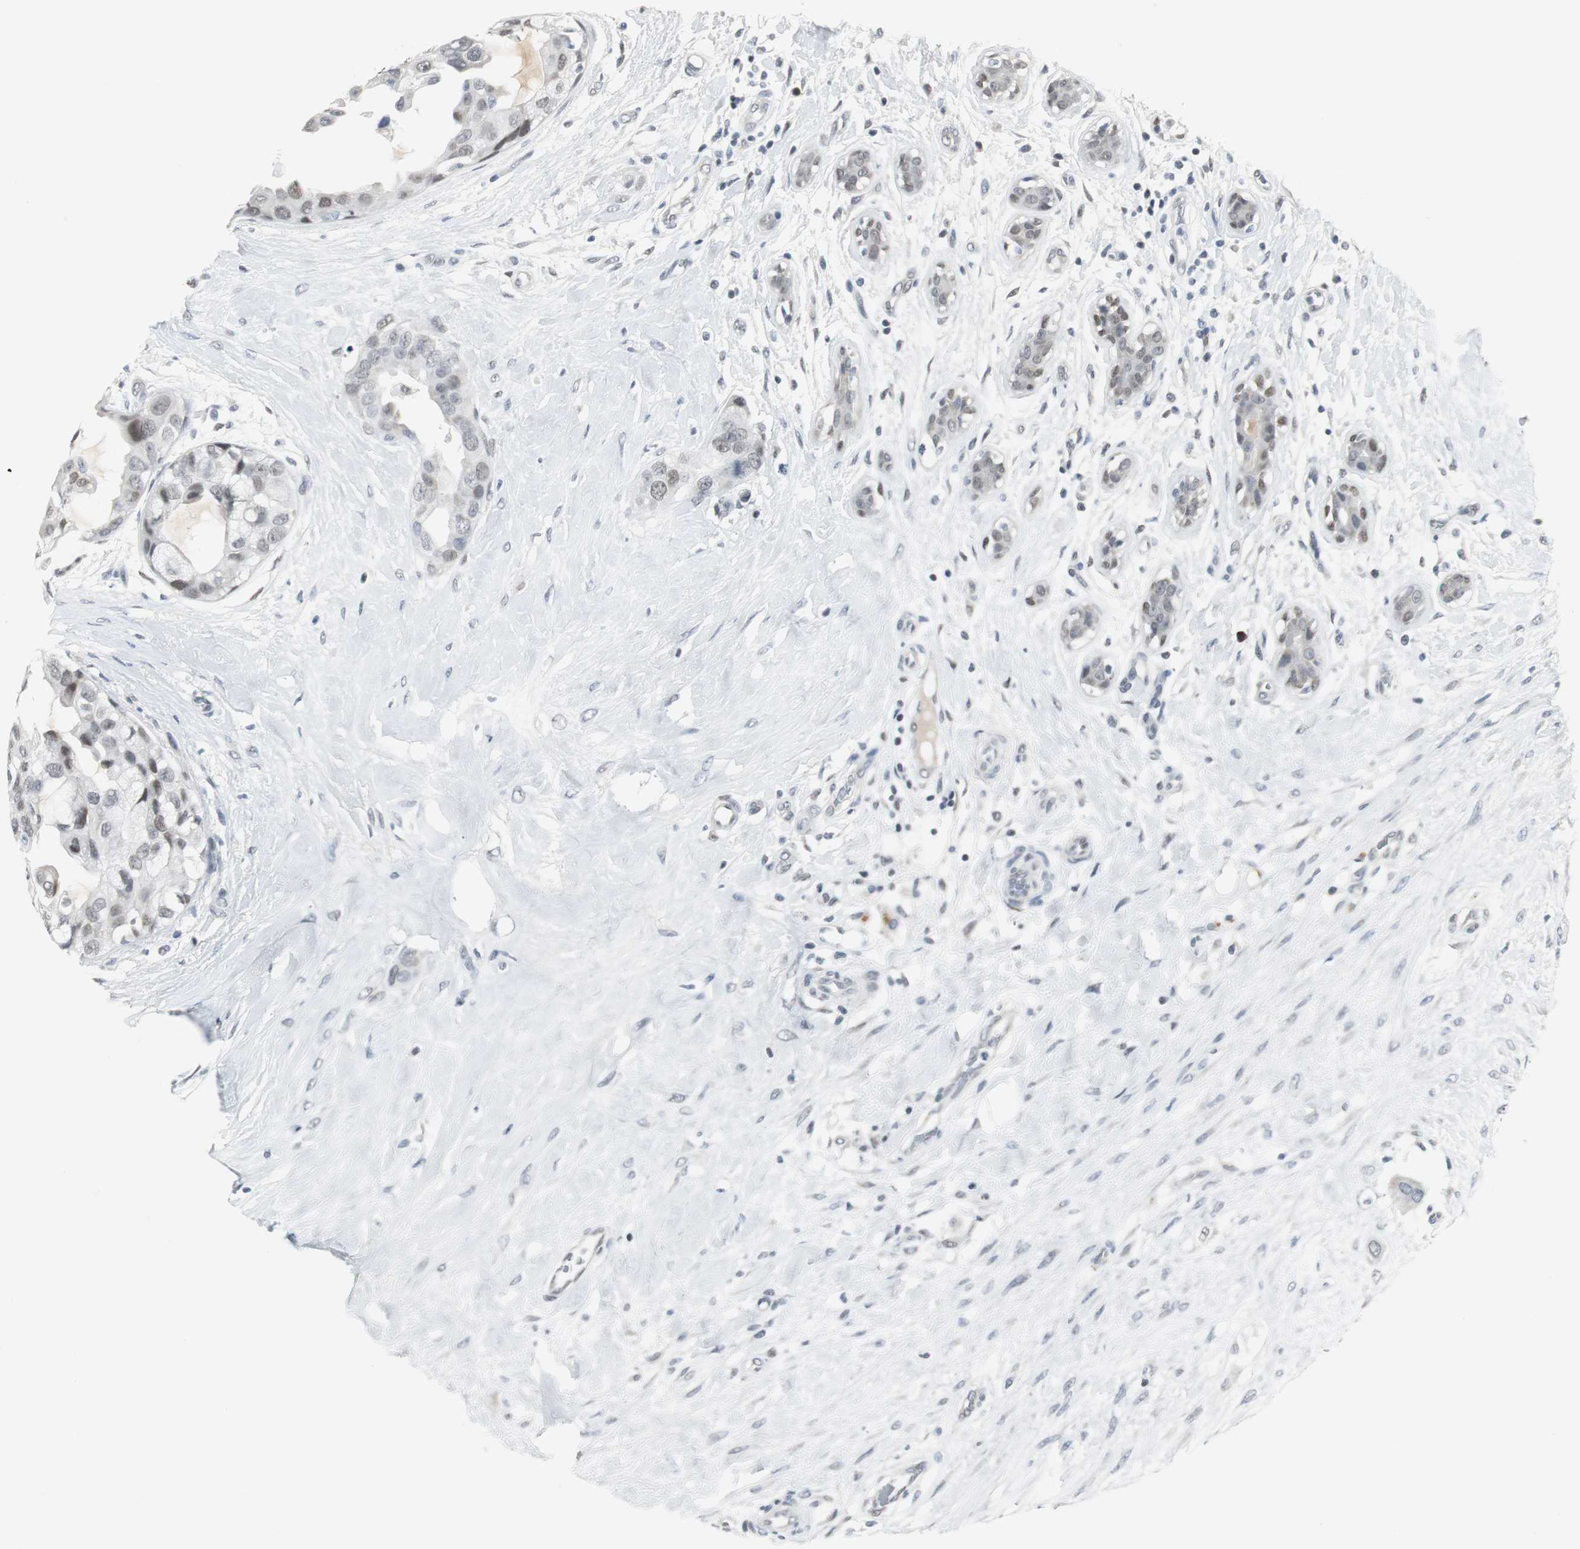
{"staining": {"intensity": "weak", "quantity": "25%-75%", "location": "nuclear"}, "tissue": "breast cancer", "cell_type": "Tumor cells", "image_type": "cancer", "snomed": [{"axis": "morphology", "description": "Duct carcinoma"}, {"axis": "topography", "description": "Breast"}], "caption": "Protein expression analysis of breast cancer shows weak nuclear positivity in approximately 25%-75% of tumor cells. Immunohistochemistry stains the protein of interest in brown and the nuclei are stained blue.", "gene": "ELK1", "patient": {"sex": "female", "age": 40}}